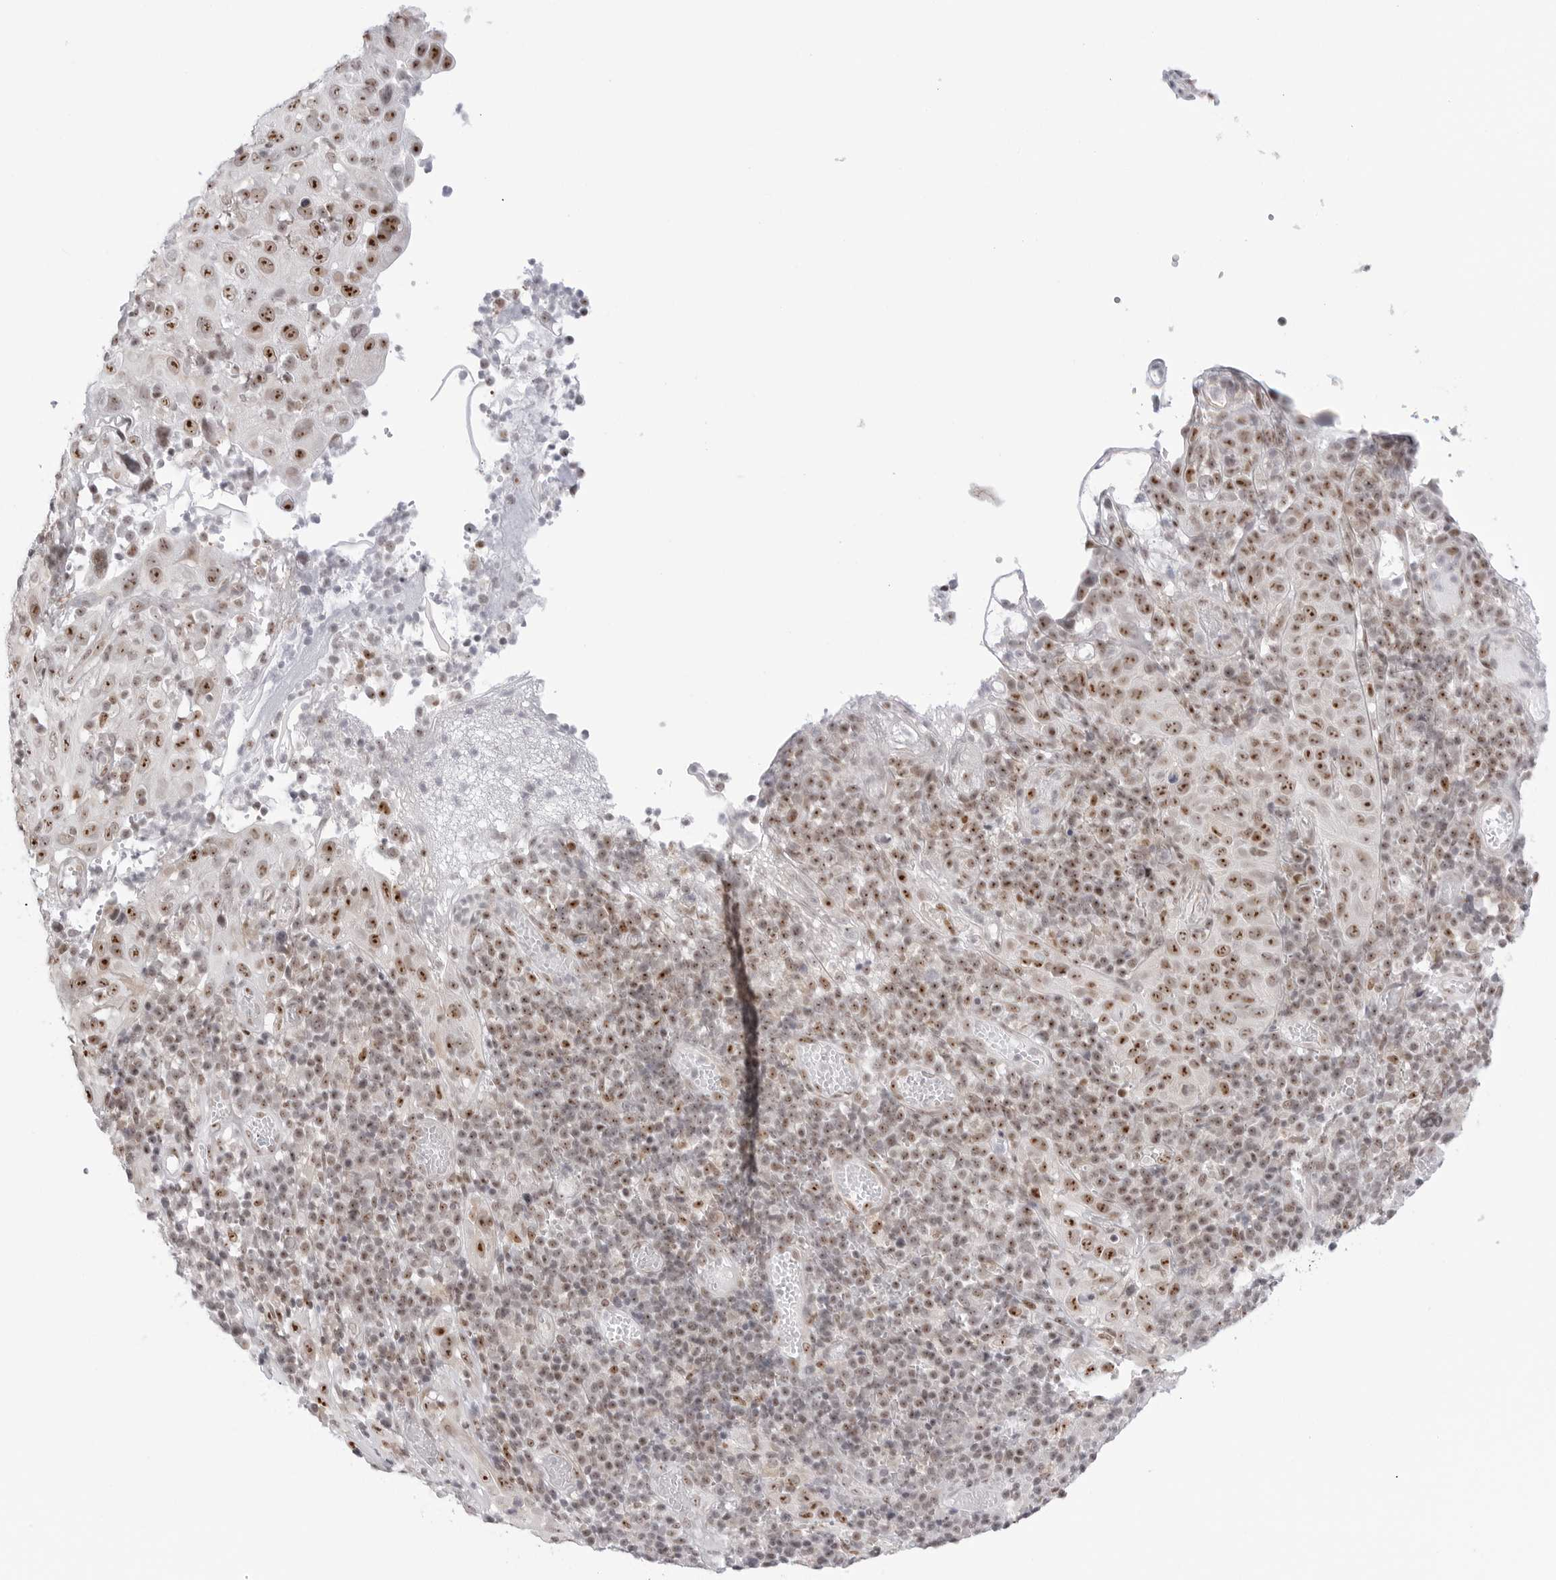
{"staining": {"intensity": "moderate", "quantity": ">75%", "location": "nuclear"}, "tissue": "cervical cancer", "cell_type": "Tumor cells", "image_type": "cancer", "snomed": [{"axis": "morphology", "description": "Squamous cell carcinoma, NOS"}, {"axis": "topography", "description": "Cervix"}], "caption": "A brown stain labels moderate nuclear positivity of a protein in human cervical squamous cell carcinoma tumor cells.", "gene": "C1orf162", "patient": {"sex": "female", "age": 46}}